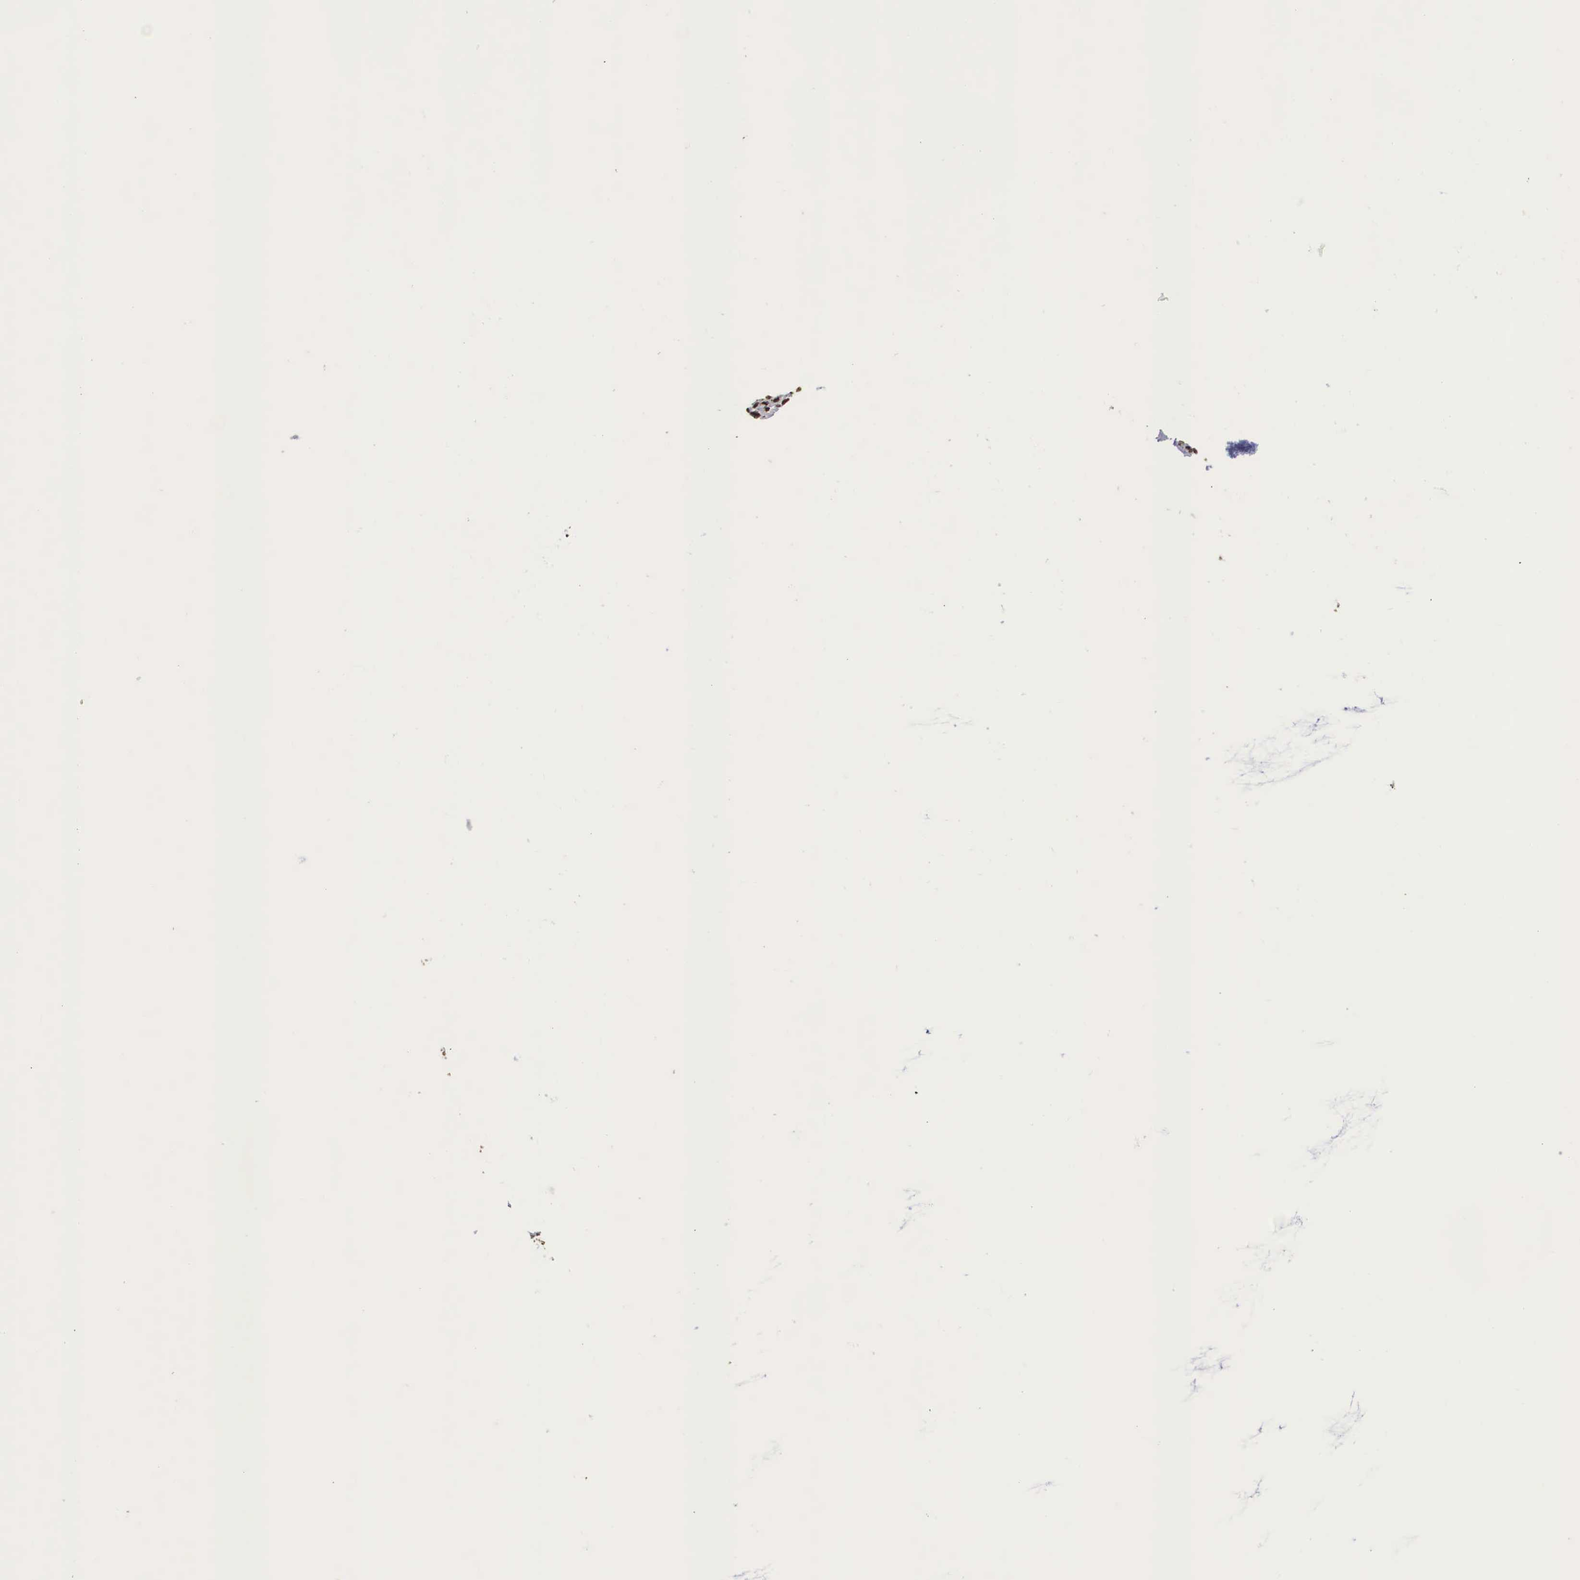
{"staining": {"intensity": "weak", "quantity": "25%-75%", "location": "nuclear"}, "tissue": "endometrial cancer", "cell_type": "Tumor cells", "image_type": "cancer", "snomed": [{"axis": "morphology", "description": "Adenocarcinoma, NOS"}, {"axis": "topography", "description": "Endometrium"}], "caption": "Endometrial cancer (adenocarcinoma) stained with a protein marker demonstrates weak staining in tumor cells.", "gene": "MECP2", "patient": {"sex": "female", "age": 75}}